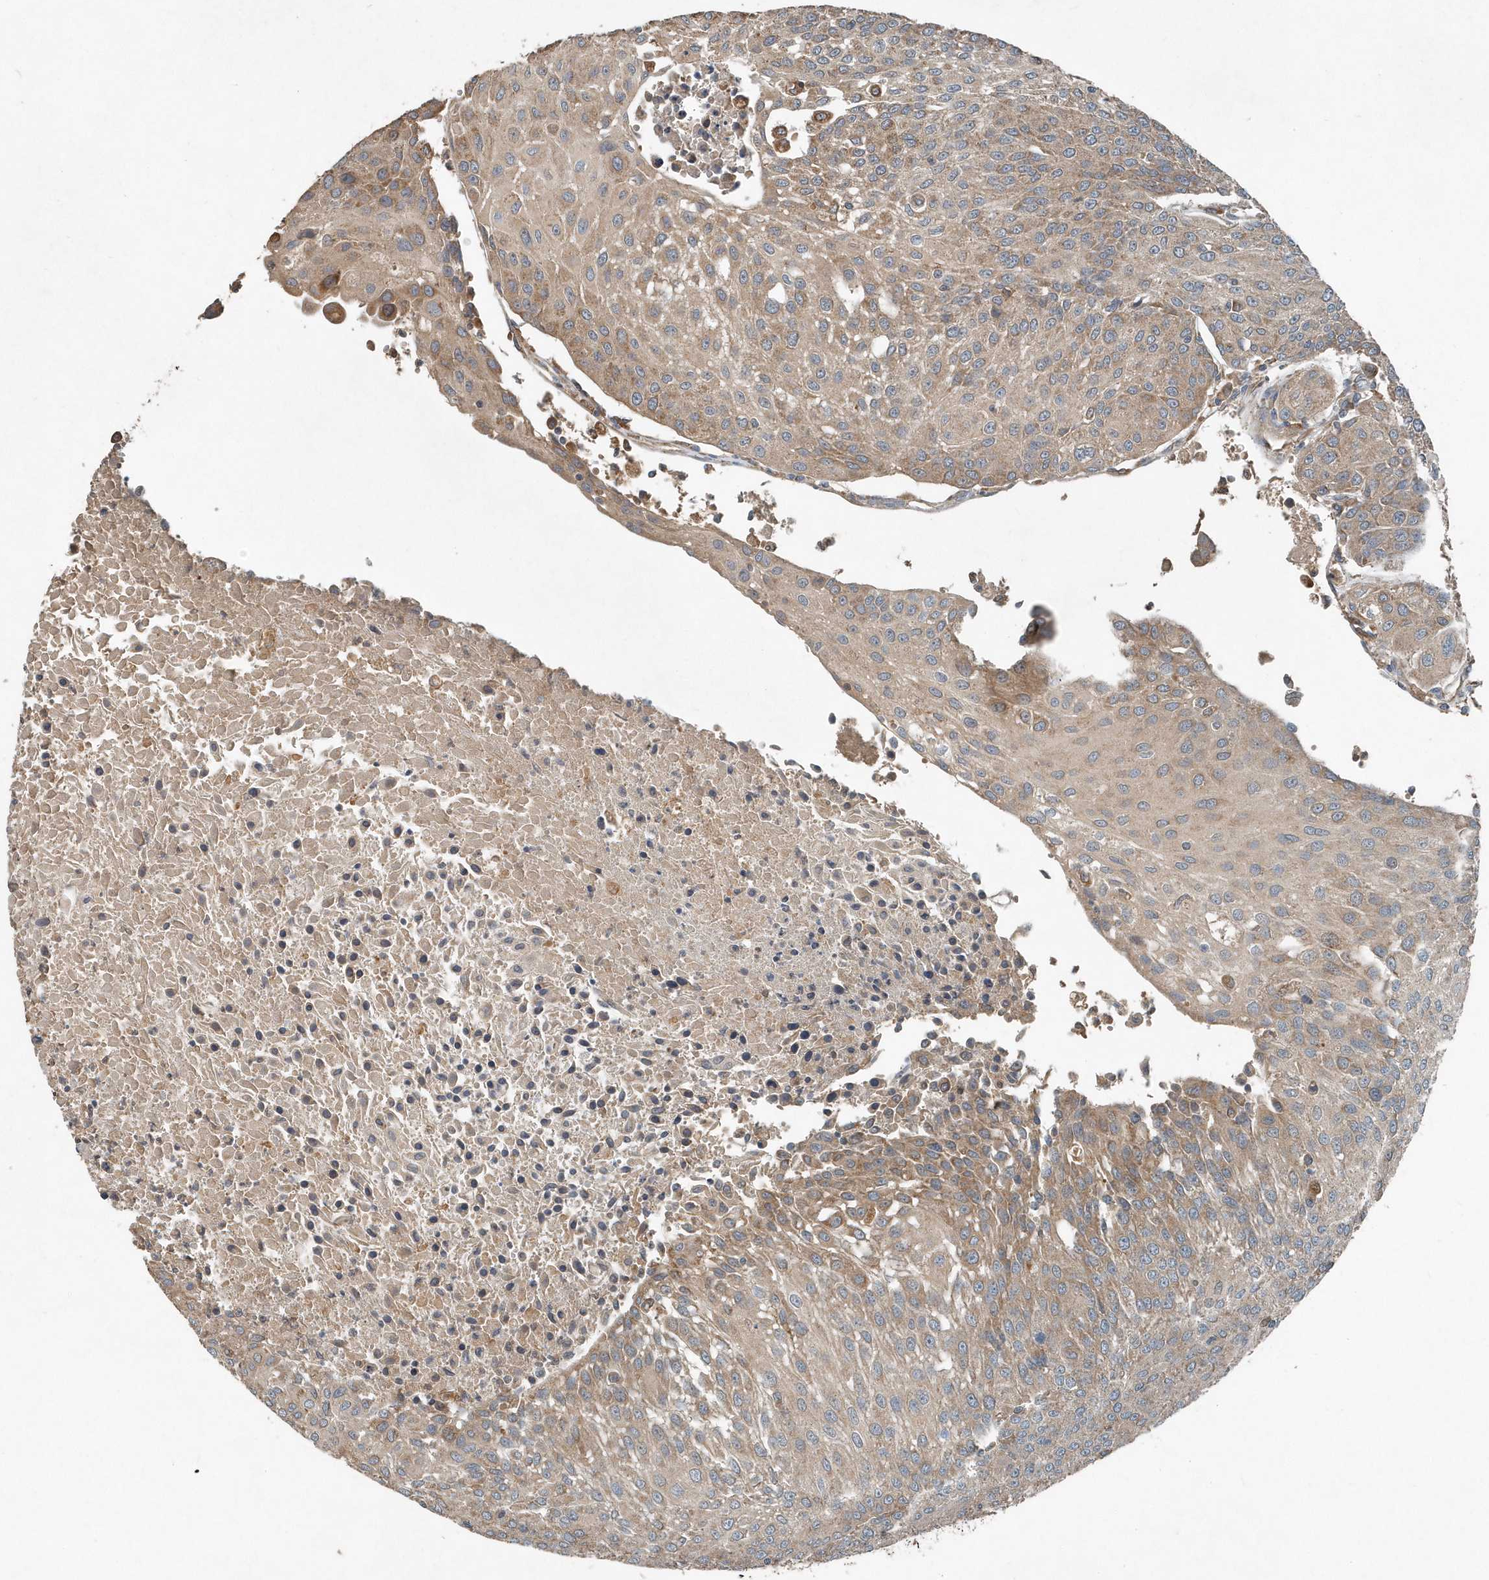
{"staining": {"intensity": "weak", "quantity": ">75%", "location": "cytoplasmic/membranous"}, "tissue": "urothelial cancer", "cell_type": "Tumor cells", "image_type": "cancer", "snomed": [{"axis": "morphology", "description": "Urothelial carcinoma, High grade"}, {"axis": "topography", "description": "Urinary bladder"}], "caption": "High-magnification brightfield microscopy of urothelial carcinoma (high-grade) stained with DAB (3,3'-diaminobenzidine) (brown) and counterstained with hematoxylin (blue). tumor cells exhibit weak cytoplasmic/membranous expression is identified in approximately>75% of cells.", "gene": "SCFD2", "patient": {"sex": "female", "age": 85}}